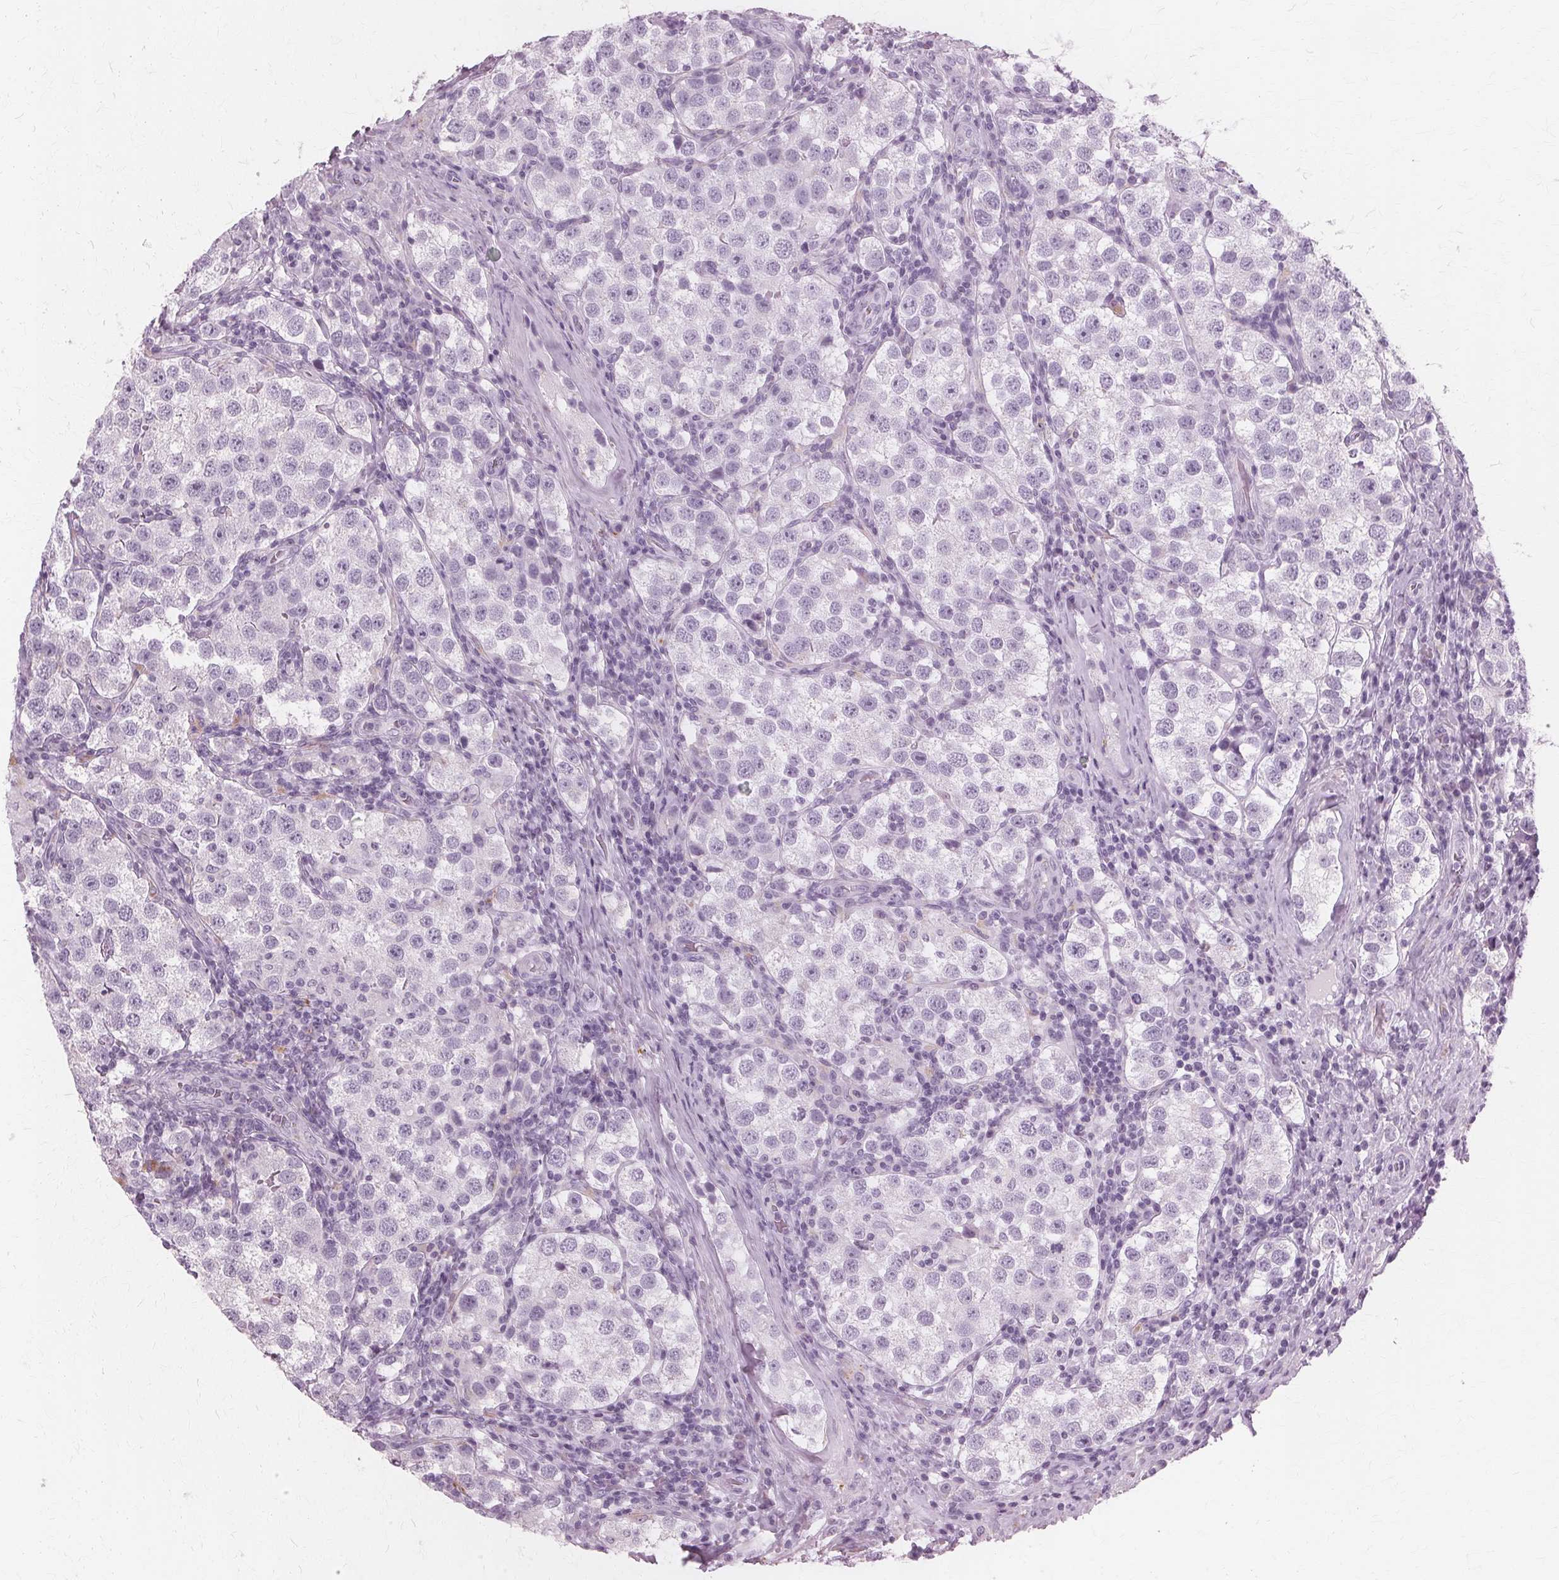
{"staining": {"intensity": "negative", "quantity": "none", "location": "none"}, "tissue": "testis cancer", "cell_type": "Tumor cells", "image_type": "cancer", "snomed": [{"axis": "morphology", "description": "Seminoma, NOS"}, {"axis": "topography", "description": "Testis"}], "caption": "A photomicrograph of seminoma (testis) stained for a protein displays no brown staining in tumor cells.", "gene": "DNASE2", "patient": {"sex": "male", "age": 37}}